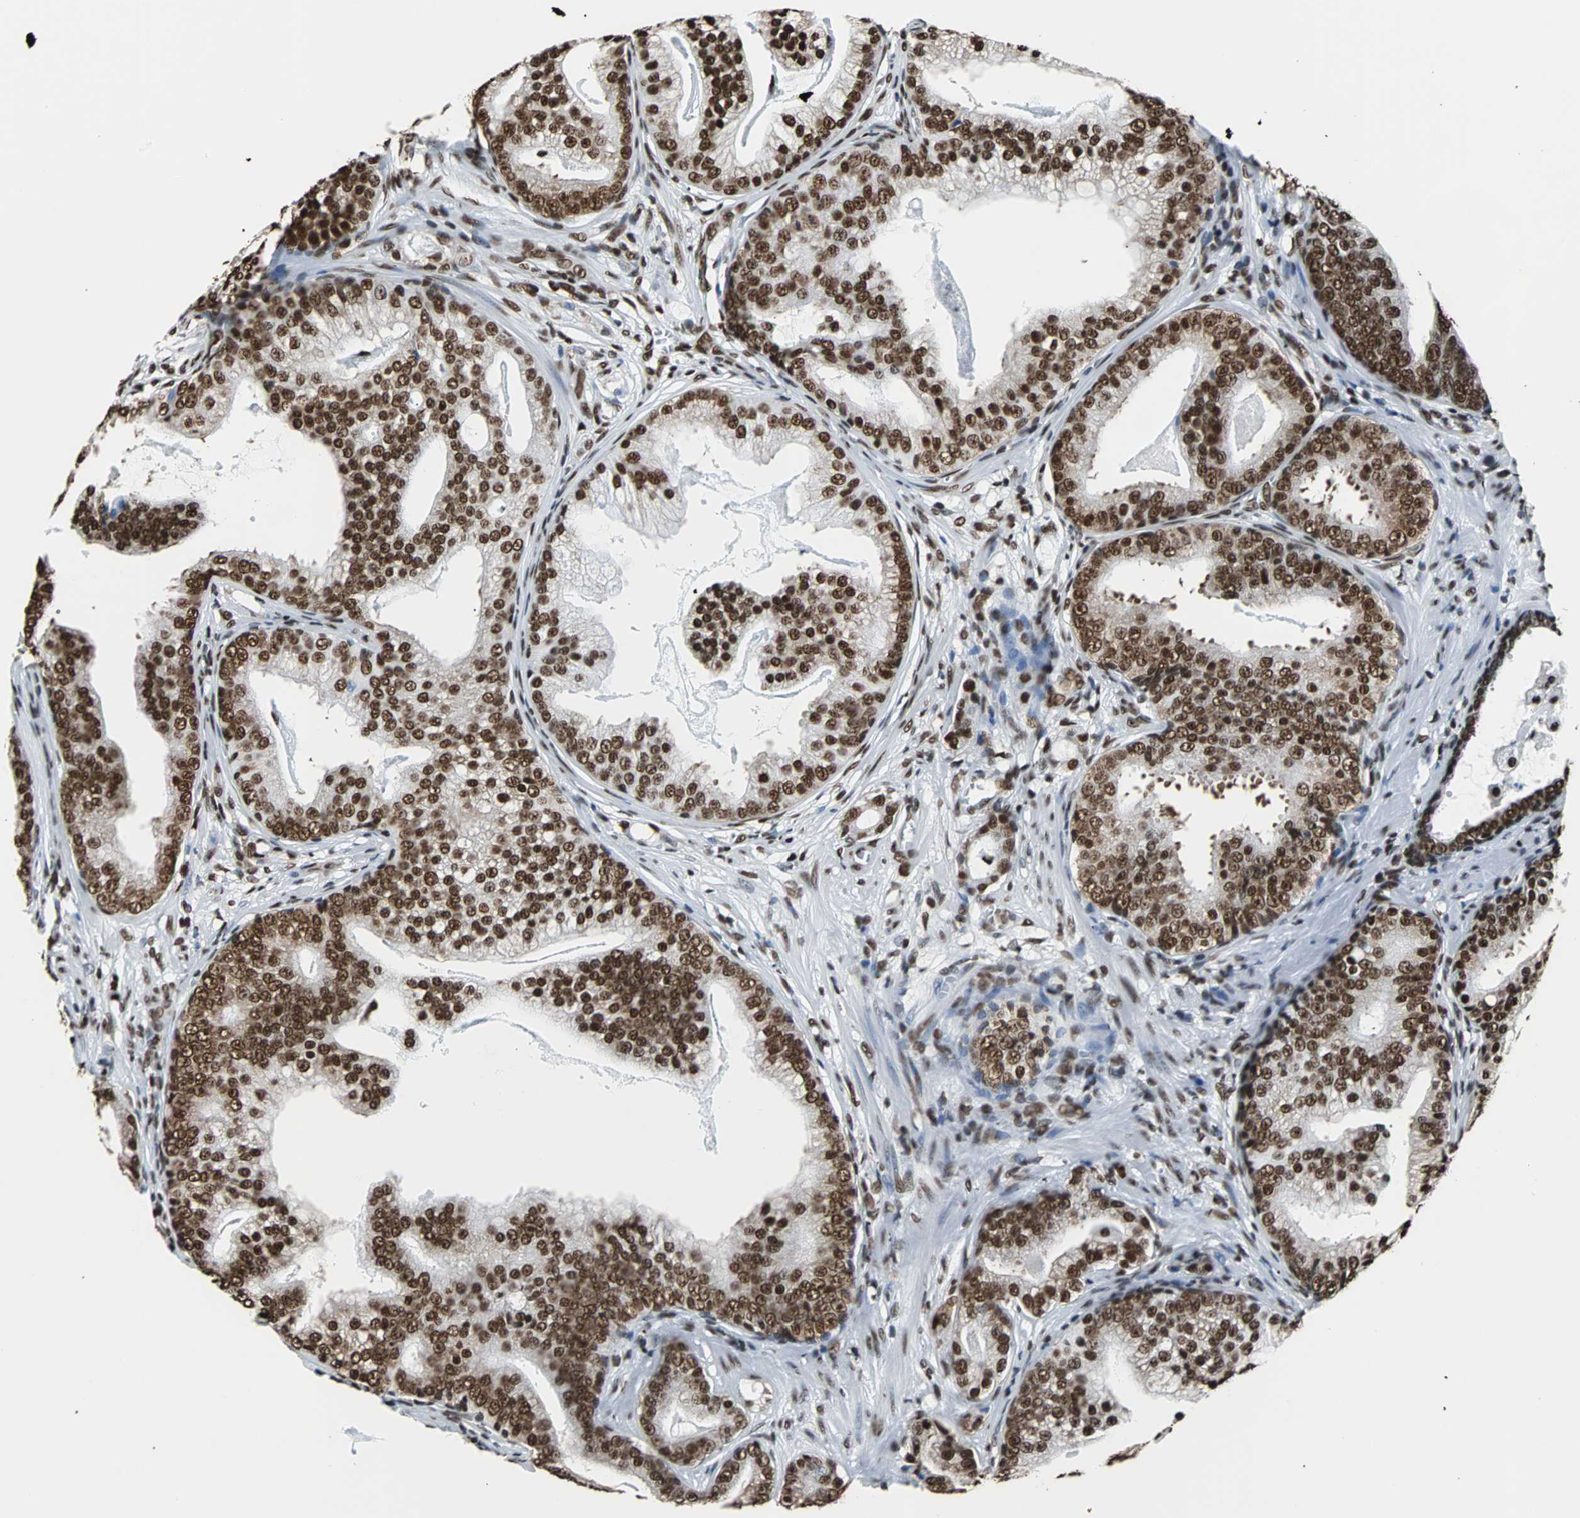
{"staining": {"intensity": "strong", "quantity": ">75%", "location": "nuclear"}, "tissue": "prostate cancer", "cell_type": "Tumor cells", "image_type": "cancer", "snomed": [{"axis": "morphology", "description": "Adenocarcinoma, Low grade"}, {"axis": "topography", "description": "Prostate"}], "caption": "Prostate adenocarcinoma (low-grade) stained with a protein marker displays strong staining in tumor cells.", "gene": "FUBP1", "patient": {"sex": "male", "age": 58}}